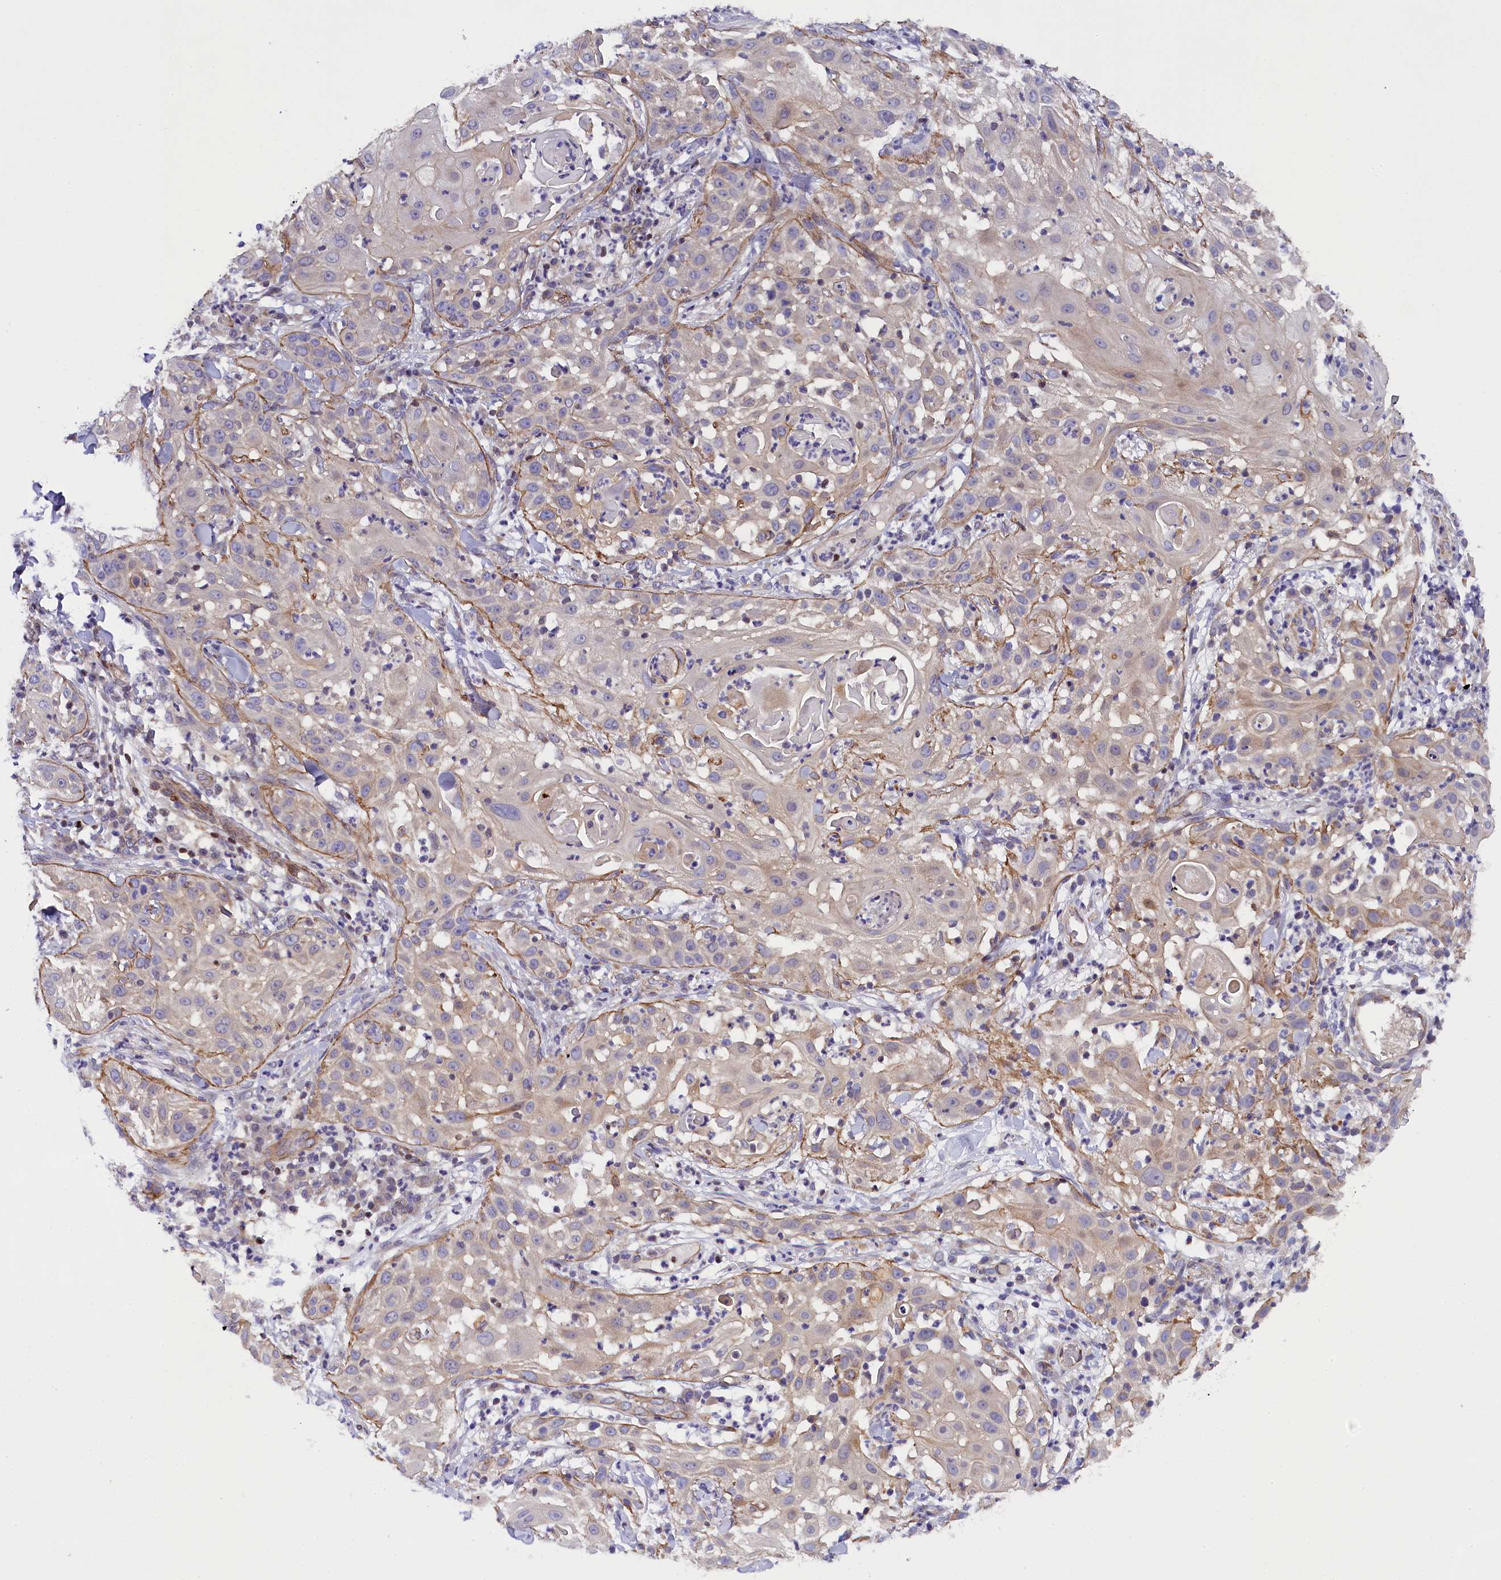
{"staining": {"intensity": "weak", "quantity": "<25%", "location": "cytoplasmic/membranous"}, "tissue": "skin cancer", "cell_type": "Tumor cells", "image_type": "cancer", "snomed": [{"axis": "morphology", "description": "Squamous cell carcinoma, NOS"}, {"axis": "topography", "description": "Skin"}], "caption": "Immunohistochemical staining of human skin cancer exhibits no significant expression in tumor cells.", "gene": "SP4", "patient": {"sex": "female", "age": 44}}